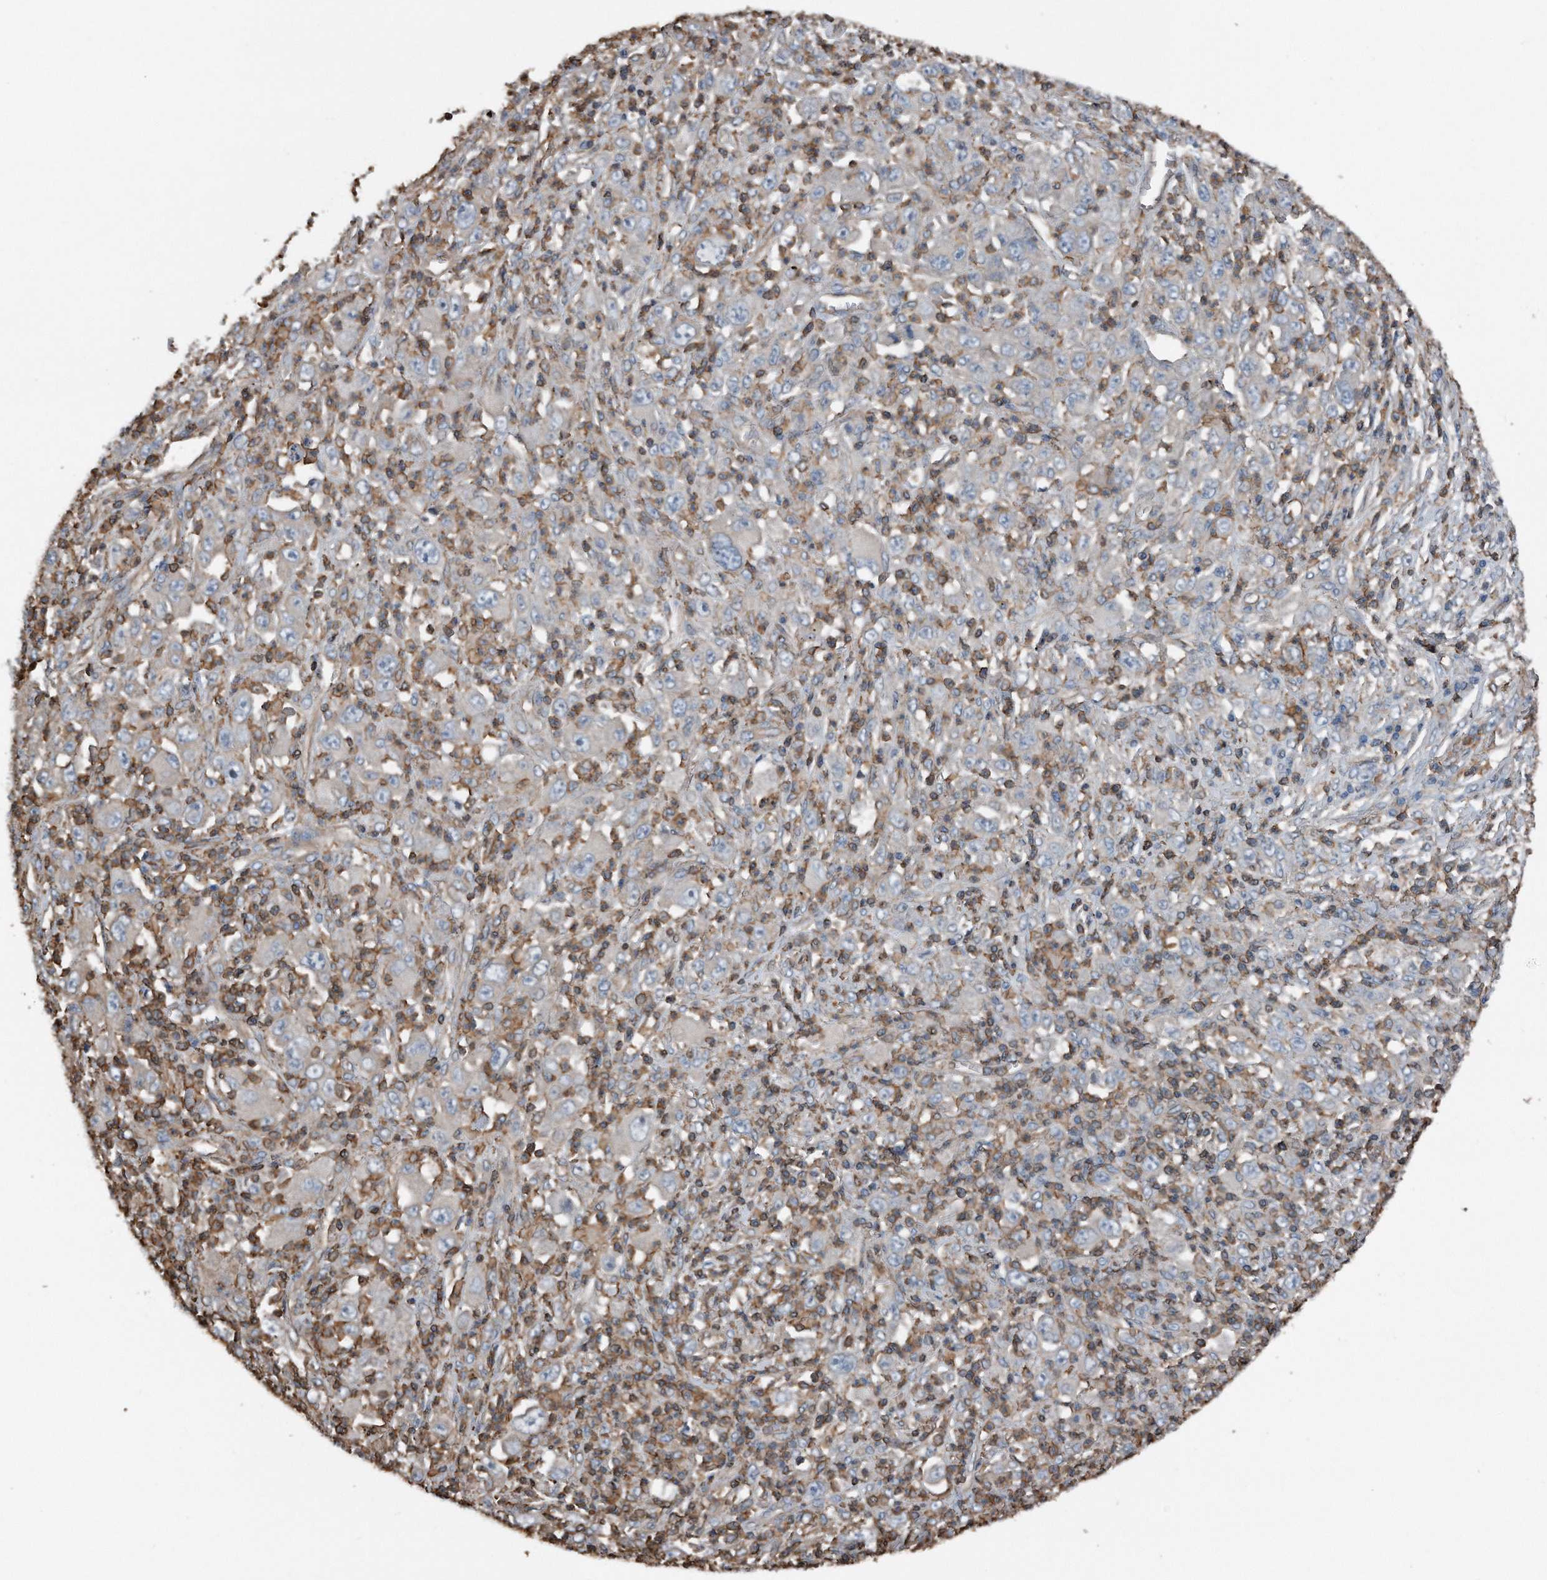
{"staining": {"intensity": "weak", "quantity": "<25%", "location": "cytoplasmic/membranous"}, "tissue": "melanoma", "cell_type": "Tumor cells", "image_type": "cancer", "snomed": [{"axis": "morphology", "description": "Malignant melanoma, Metastatic site"}, {"axis": "topography", "description": "Skin"}], "caption": "This is an IHC histopathology image of human malignant melanoma (metastatic site). There is no expression in tumor cells.", "gene": "RSPO3", "patient": {"sex": "female", "age": 56}}